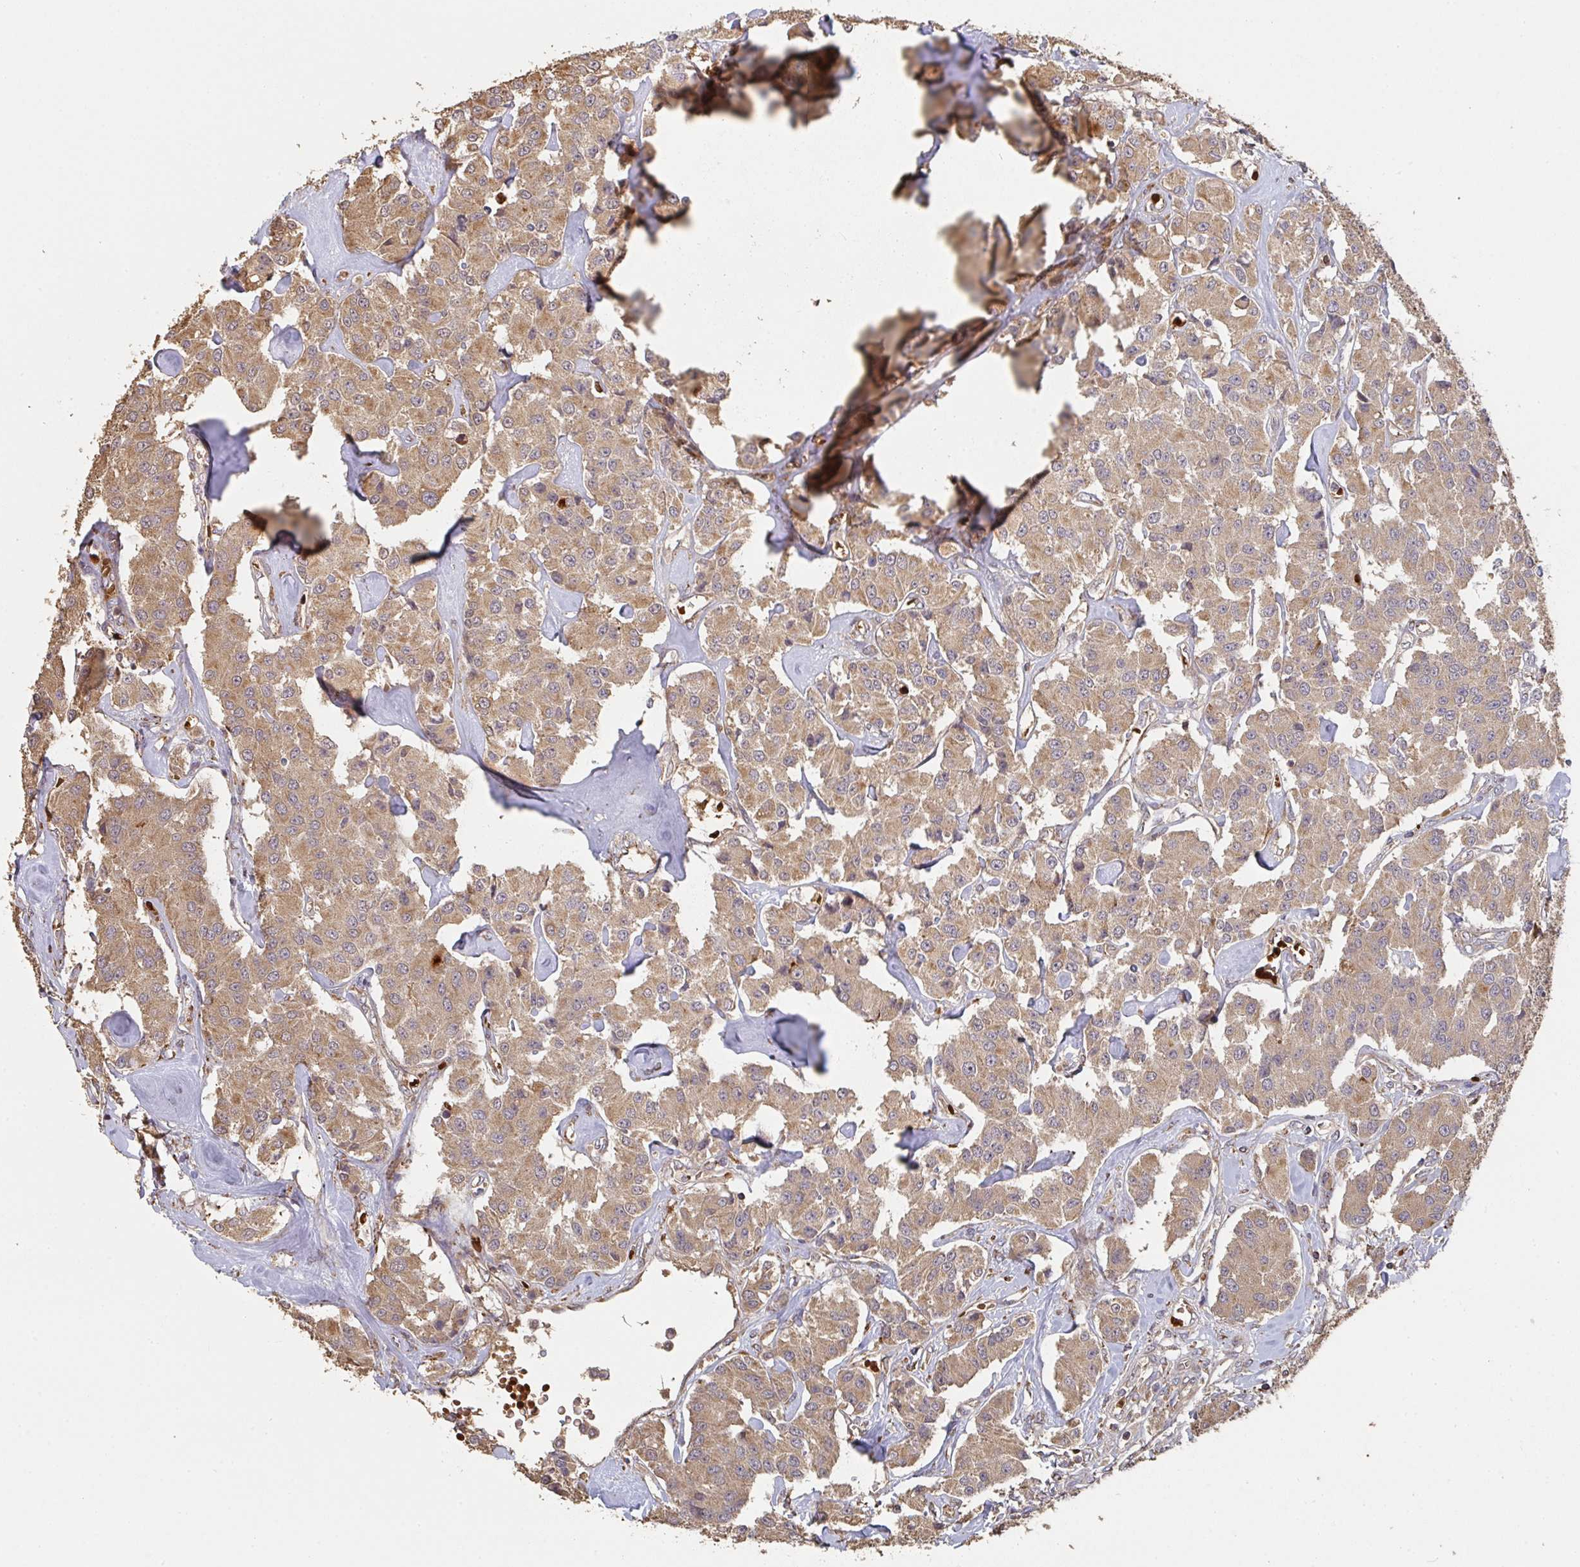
{"staining": {"intensity": "moderate", "quantity": ">75%", "location": "cytoplasmic/membranous"}, "tissue": "carcinoid", "cell_type": "Tumor cells", "image_type": "cancer", "snomed": [{"axis": "morphology", "description": "Carcinoid, malignant, NOS"}, {"axis": "topography", "description": "Pancreas"}], "caption": "Immunohistochemistry image of malignant carcinoid stained for a protein (brown), which demonstrates medium levels of moderate cytoplasmic/membranous positivity in about >75% of tumor cells.", "gene": "POLG", "patient": {"sex": "male", "age": 41}}